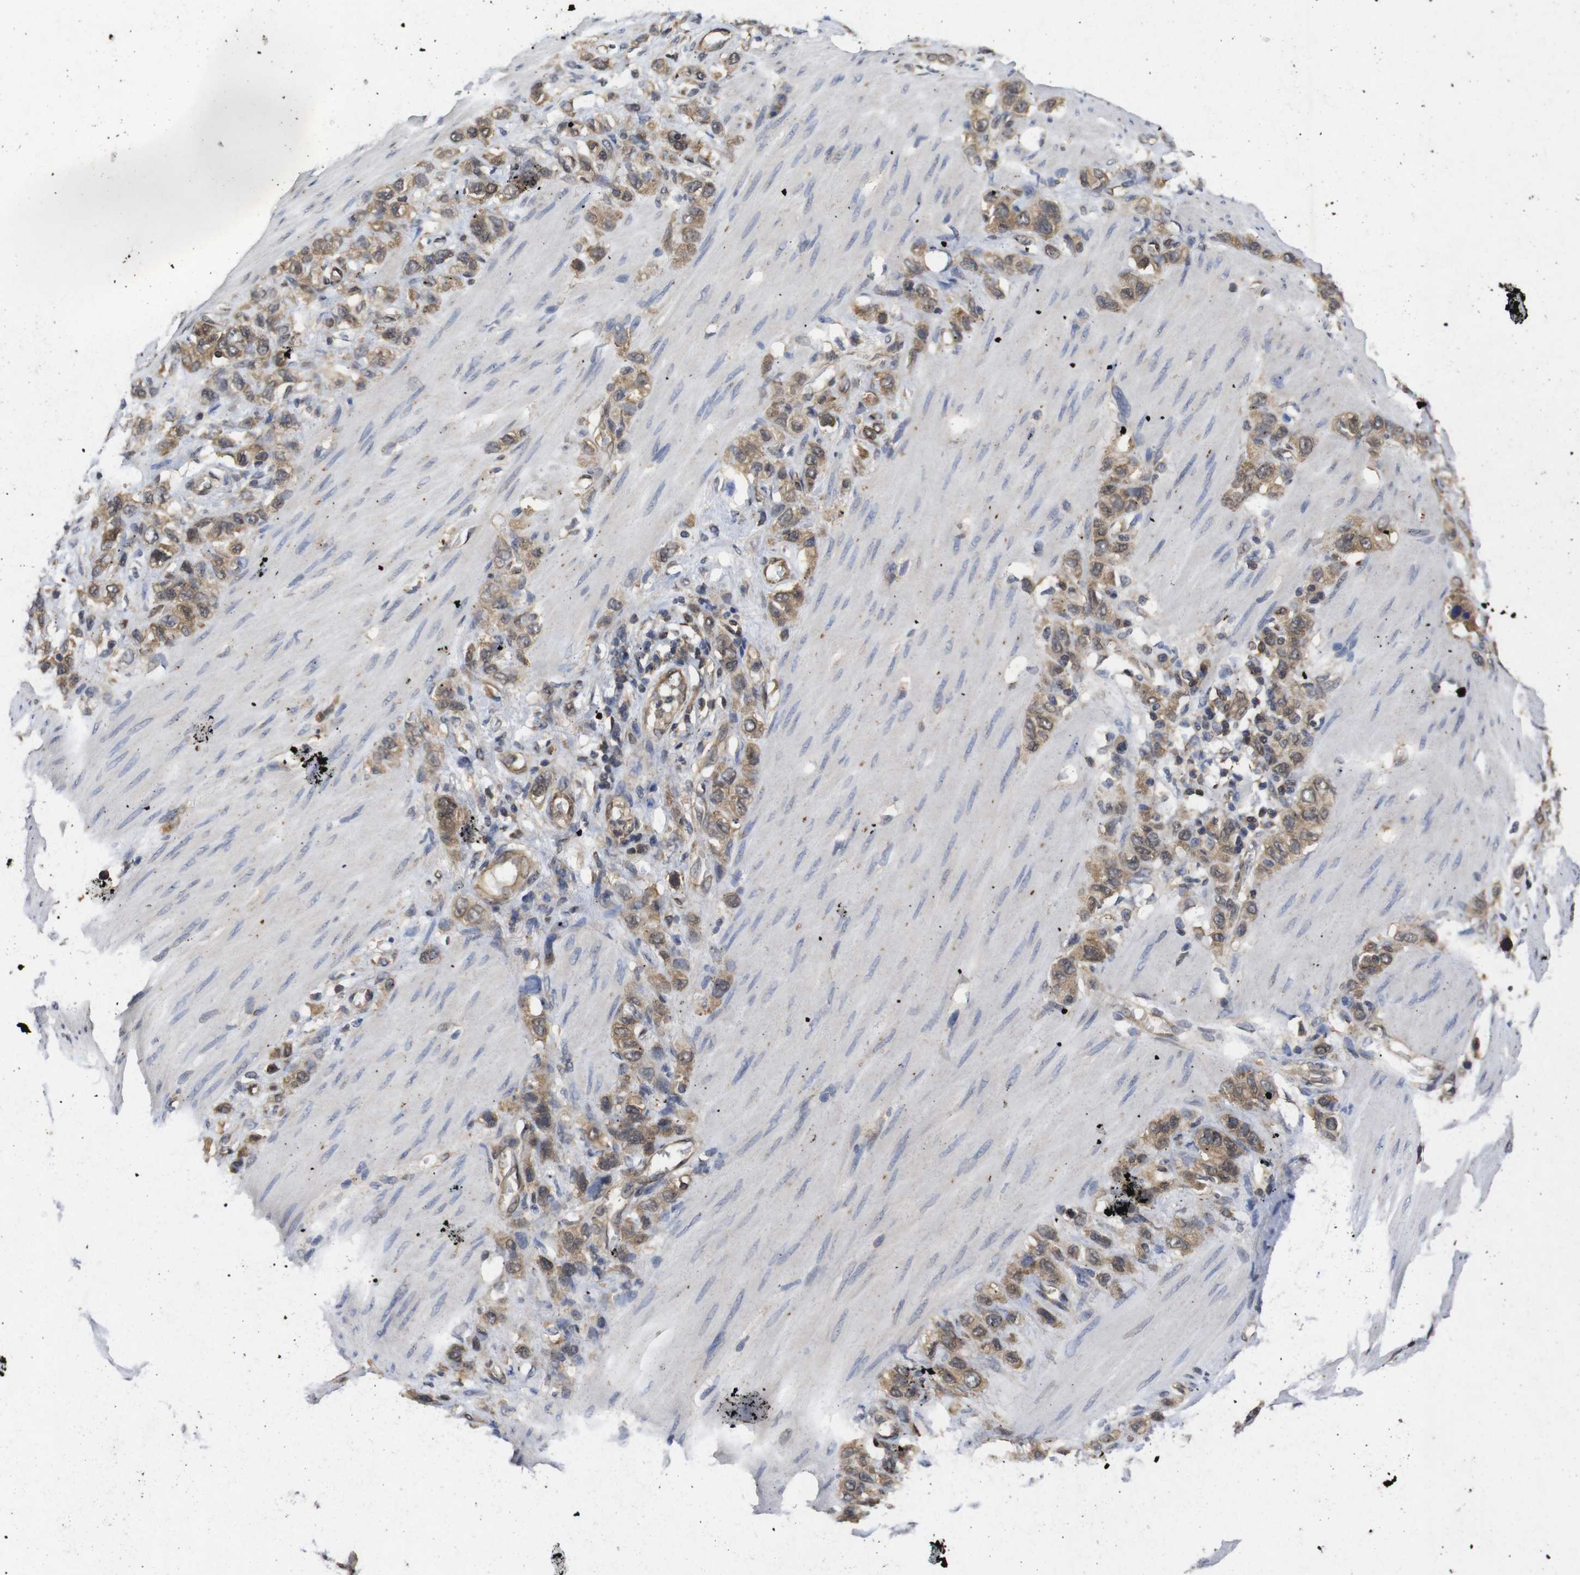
{"staining": {"intensity": "moderate", "quantity": ">75%", "location": "cytoplasmic/membranous"}, "tissue": "stomach cancer", "cell_type": "Tumor cells", "image_type": "cancer", "snomed": [{"axis": "morphology", "description": "Adenocarcinoma, NOS"}, {"axis": "morphology", "description": "Adenocarcinoma, High grade"}, {"axis": "topography", "description": "Stomach, upper"}, {"axis": "topography", "description": "Stomach, lower"}], "caption": "A histopathology image of stomach cancer (adenocarcinoma) stained for a protein reveals moderate cytoplasmic/membranous brown staining in tumor cells. (DAB IHC, brown staining for protein, blue staining for nuclei).", "gene": "SUMO3", "patient": {"sex": "female", "age": 65}}